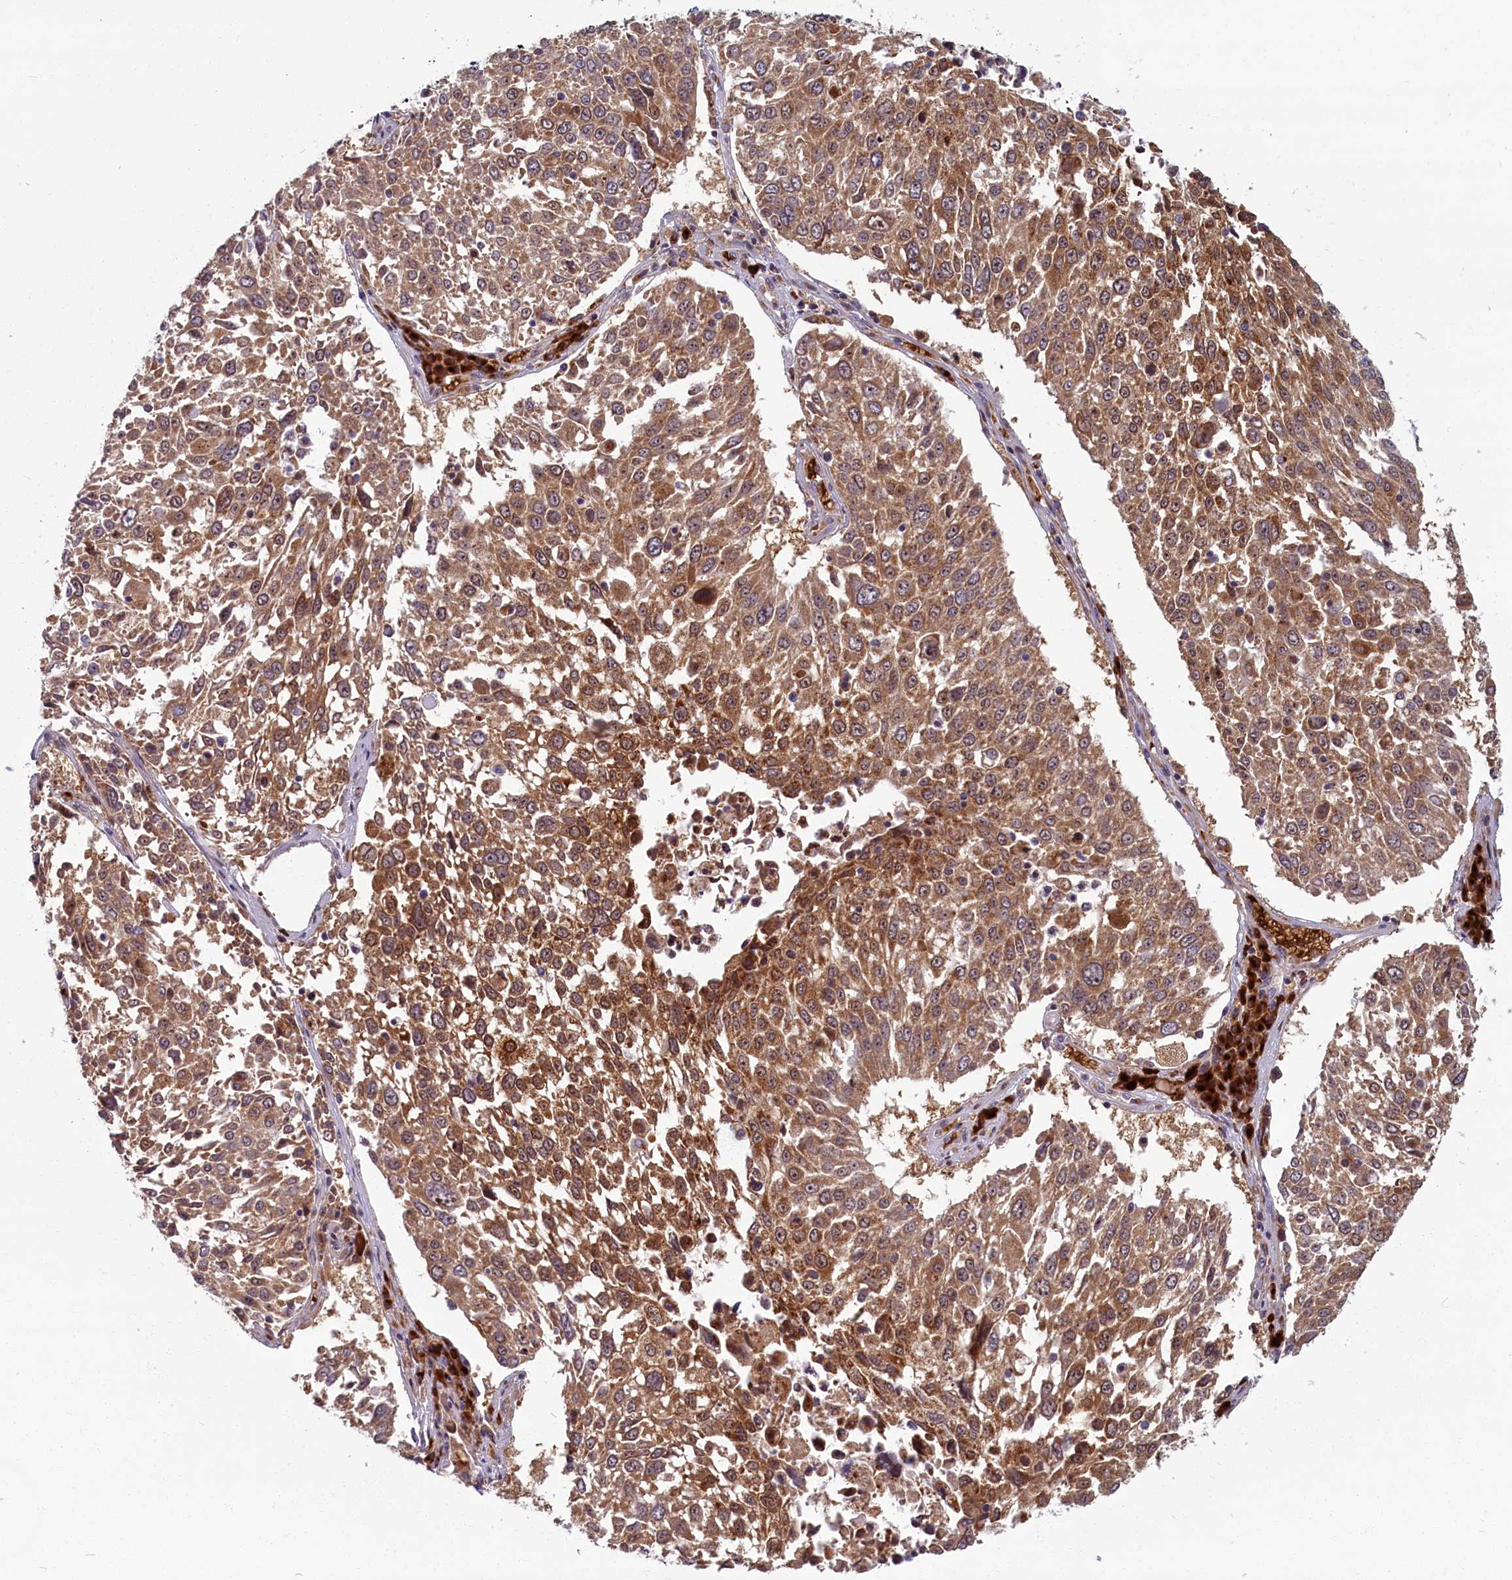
{"staining": {"intensity": "moderate", "quantity": ">75%", "location": "cytoplasmic/membranous"}, "tissue": "lung cancer", "cell_type": "Tumor cells", "image_type": "cancer", "snomed": [{"axis": "morphology", "description": "Squamous cell carcinoma, NOS"}, {"axis": "topography", "description": "Lung"}], "caption": "Immunohistochemistry (DAB (3,3'-diaminobenzidine)) staining of lung cancer exhibits moderate cytoplasmic/membranous protein staining in about >75% of tumor cells.", "gene": "BLVRB", "patient": {"sex": "male", "age": 65}}